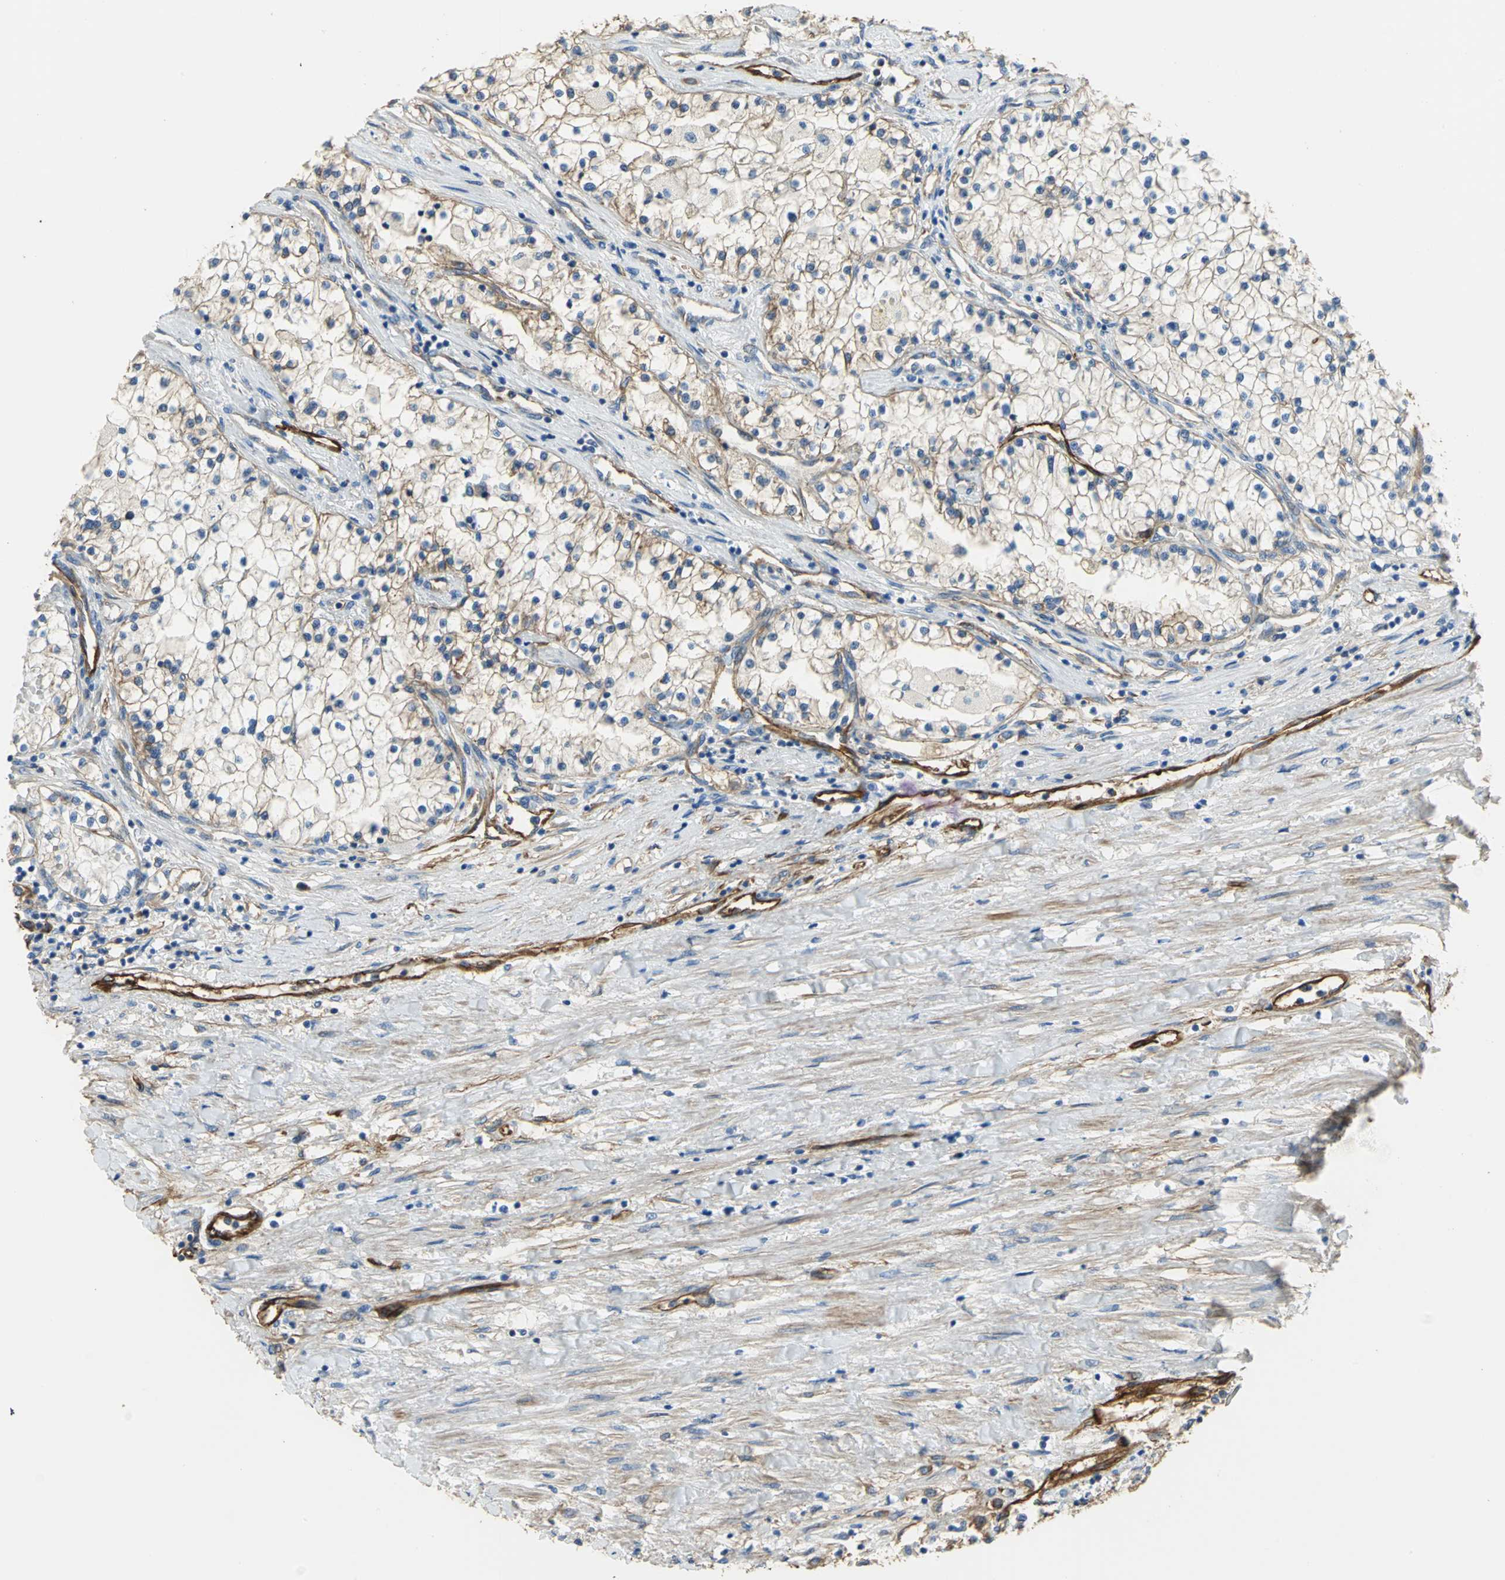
{"staining": {"intensity": "moderate", "quantity": "25%-75%", "location": "cytoplasmic/membranous"}, "tissue": "renal cancer", "cell_type": "Tumor cells", "image_type": "cancer", "snomed": [{"axis": "morphology", "description": "Adenocarcinoma, NOS"}, {"axis": "topography", "description": "Kidney"}], "caption": "The histopathology image reveals staining of renal cancer (adenocarcinoma), revealing moderate cytoplasmic/membranous protein positivity (brown color) within tumor cells. (Brightfield microscopy of DAB IHC at high magnification).", "gene": "FLNB", "patient": {"sex": "male", "age": 68}}